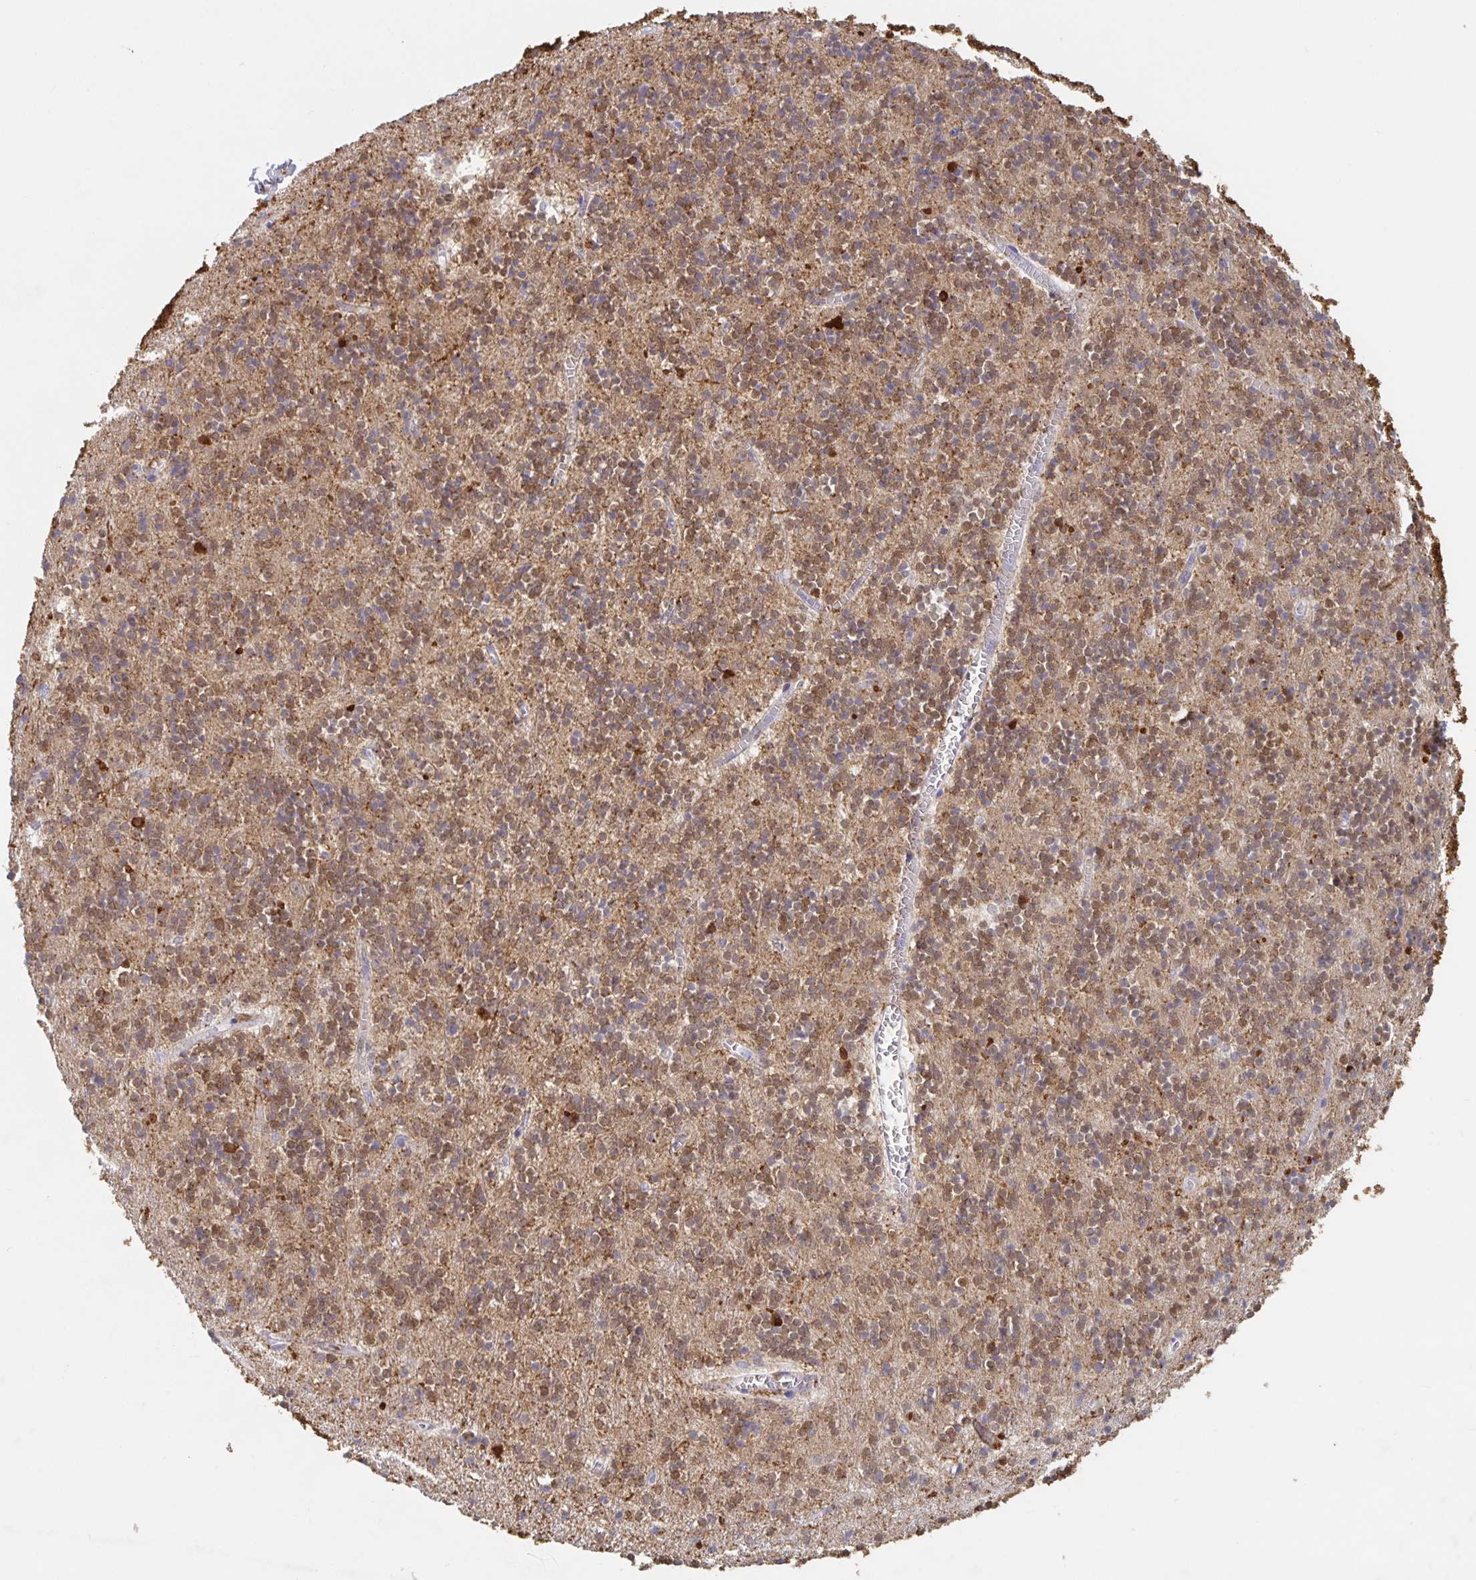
{"staining": {"intensity": "strong", "quantity": "<25%", "location": "cytoplasmic/membranous,nuclear"}, "tissue": "cerebellum", "cell_type": "Cells in granular layer", "image_type": "normal", "snomed": [{"axis": "morphology", "description": "Normal tissue, NOS"}, {"axis": "topography", "description": "Cerebellum"}], "caption": "The micrograph displays immunohistochemical staining of normal cerebellum. There is strong cytoplasmic/membranous,nuclear staining is present in approximately <25% of cells in granular layer. (Brightfield microscopy of DAB IHC at high magnification).", "gene": "CDC42BPG", "patient": {"sex": "male", "age": 54}}